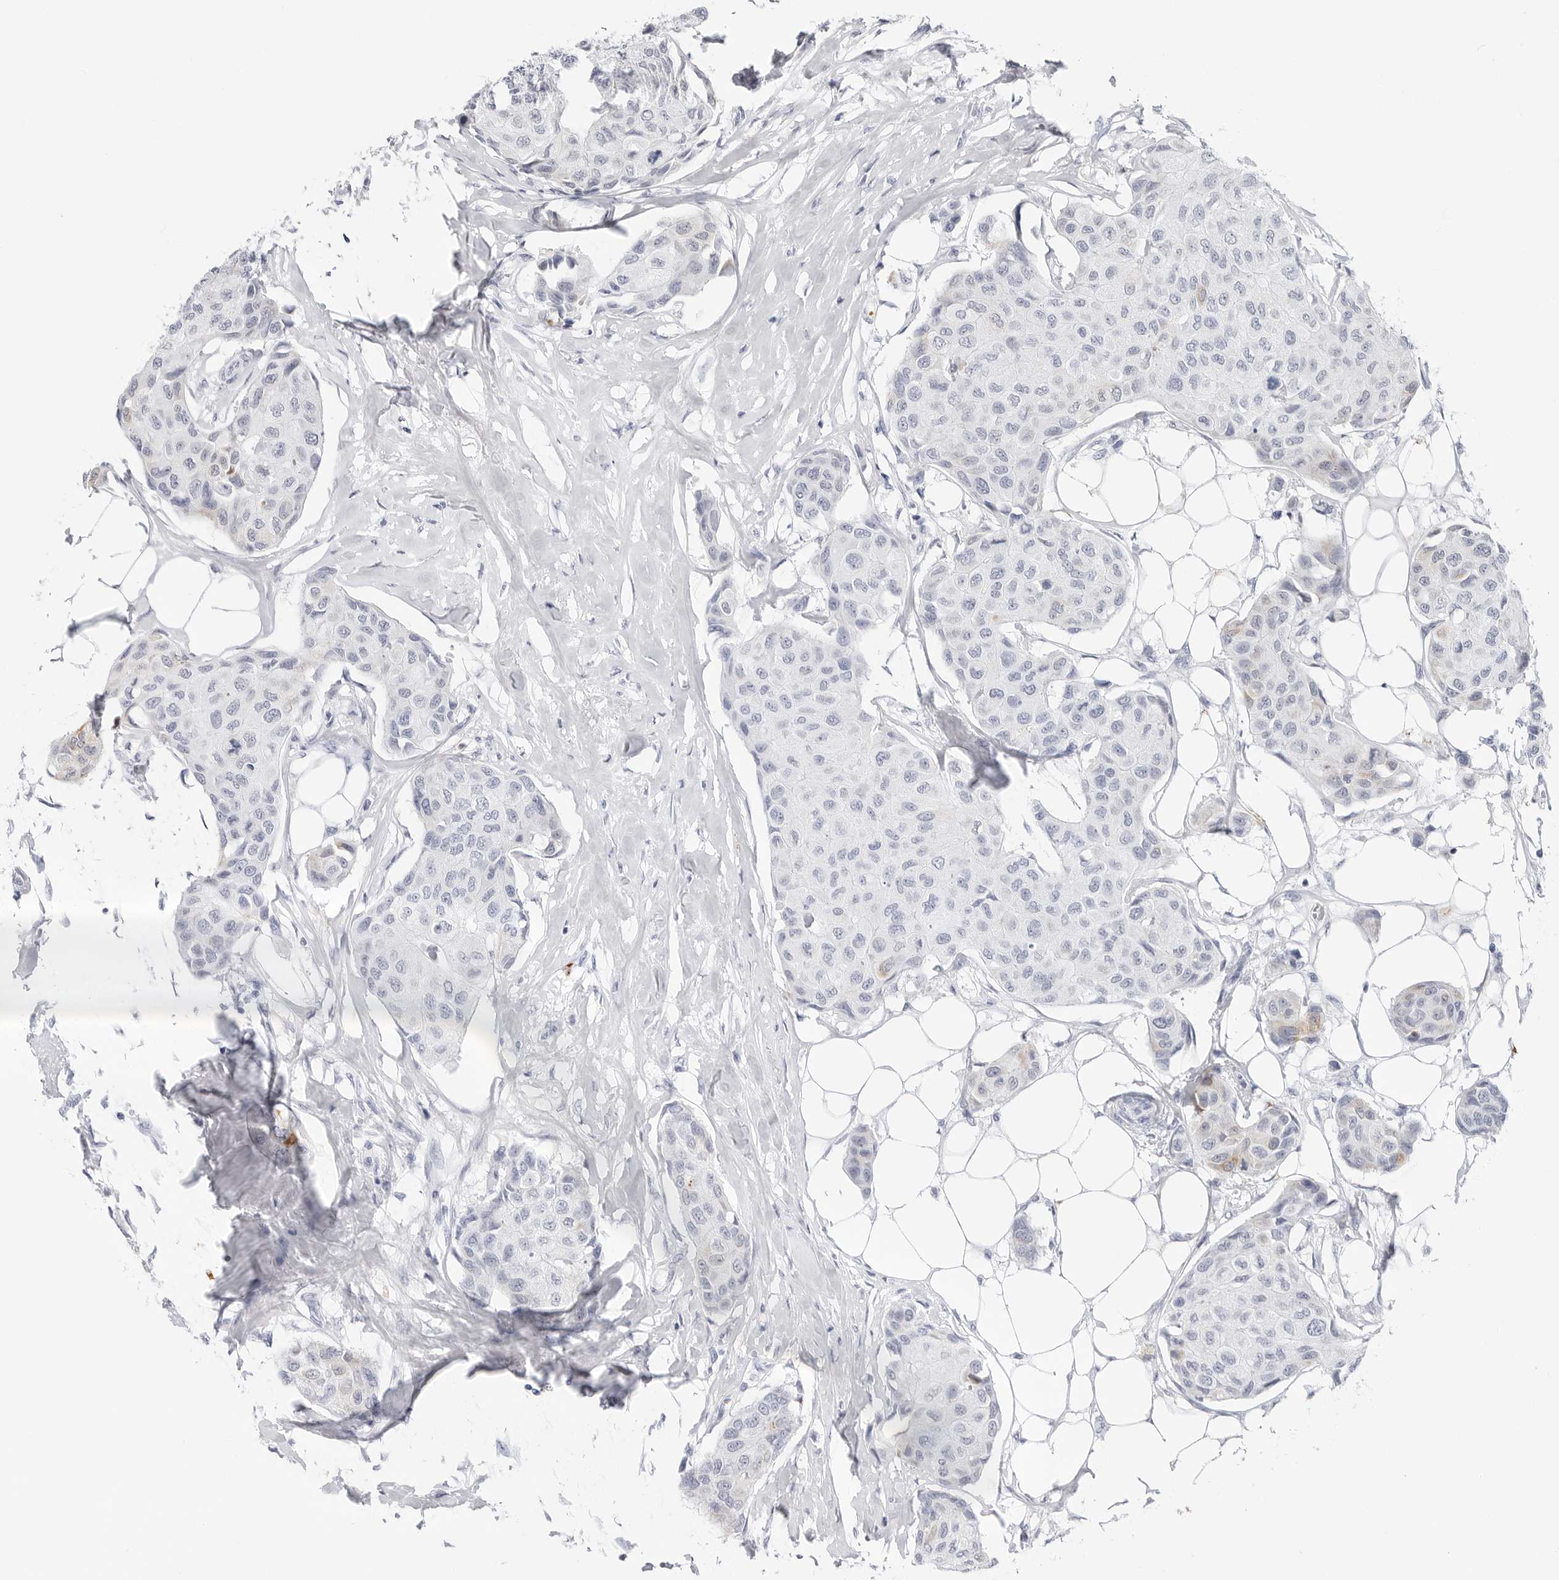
{"staining": {"intensity": "moderate", "quantity": "<25%", "location": "cytoplasmic/membranous"}, "tissue": "breast cancer", "cell_type": "Tumor cells", "image_type": "cancer", "snomed": [{"axis": "morphology", "description": "Duct carcinoma"}, {"axis": "topography", "description": "Breast"}], "caption": "An immunohistochemistry (IHC) histopathology image of tumor tissue is shown. Protein staining in brown labels moderate cytoplasmic/membranous positivity in breast cancer (invasive ductal carcinoma) within tumor cells. (DAB (3,3'-diaminobenzidine) IHC, brown staining for protein, blue staining for nuclei).", "gene": "HSPB7", "patient": {"sex": "female", "age": 80}}